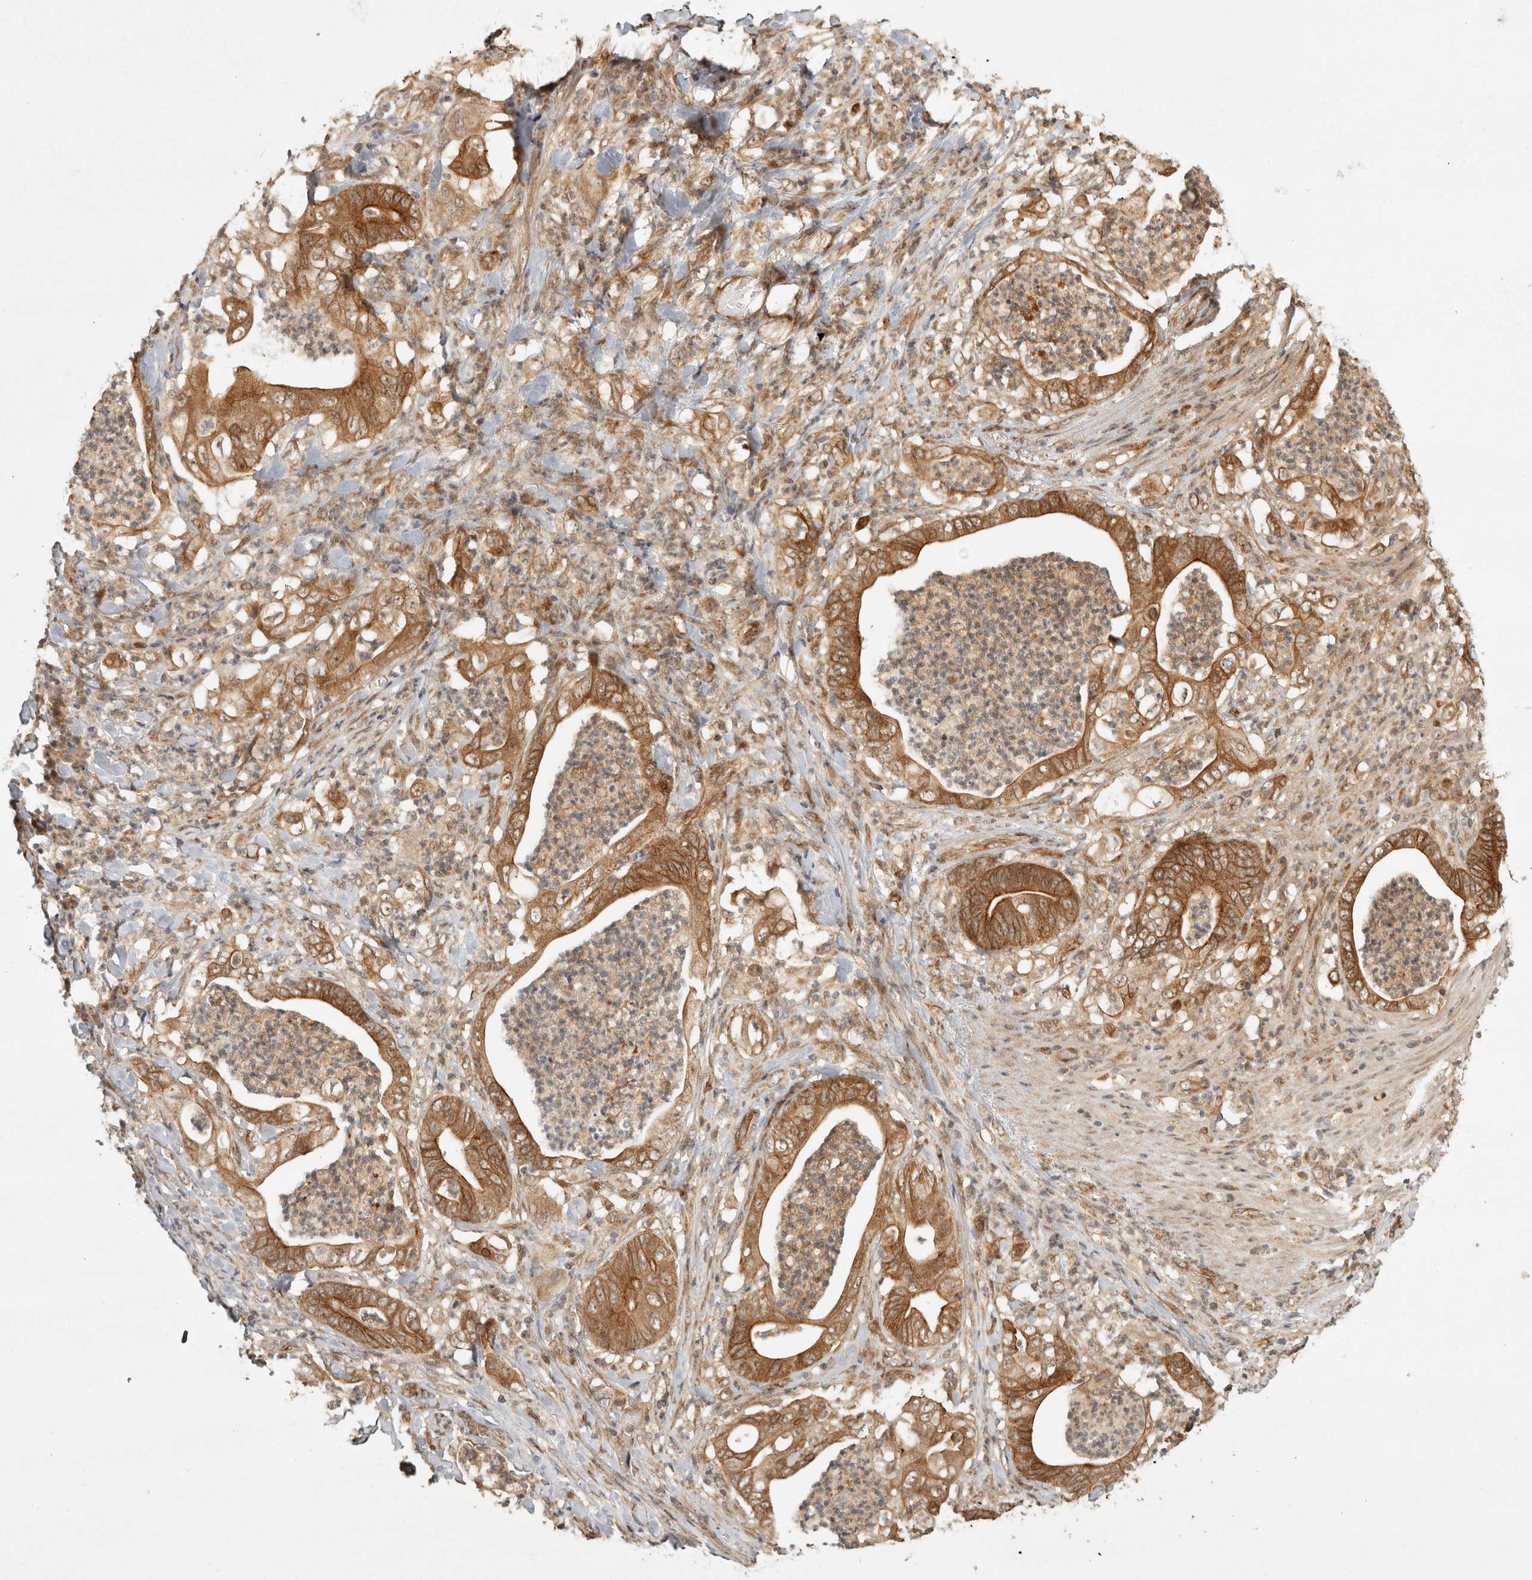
{"staining": {"intensity": "moderate", "quantity": ">75%", "location": "cytoplasmic/membranous"}, "tissue": "stomach cancer", "cell_type": "Tumor cells", "image_type": "cancer", "snomed": [{"axis": "morphology", "description": "Adenocarcinoma, NOS"}, {"axis": "topography", "description": "Stomach"}], "caption": "Tumor cells show moderate cytoplasmic/membranous positivity in approximately >75% of cells in stomach adenocarcinoma. The staining is performed using DAB (3,3'-diaminobenzidine) brown chromogen to label protein expression. The nuclei are counter-stained blue using hematoxylin.", "gene": "CAMSAP2", "patient": {"sex": "female", "age": 73}}